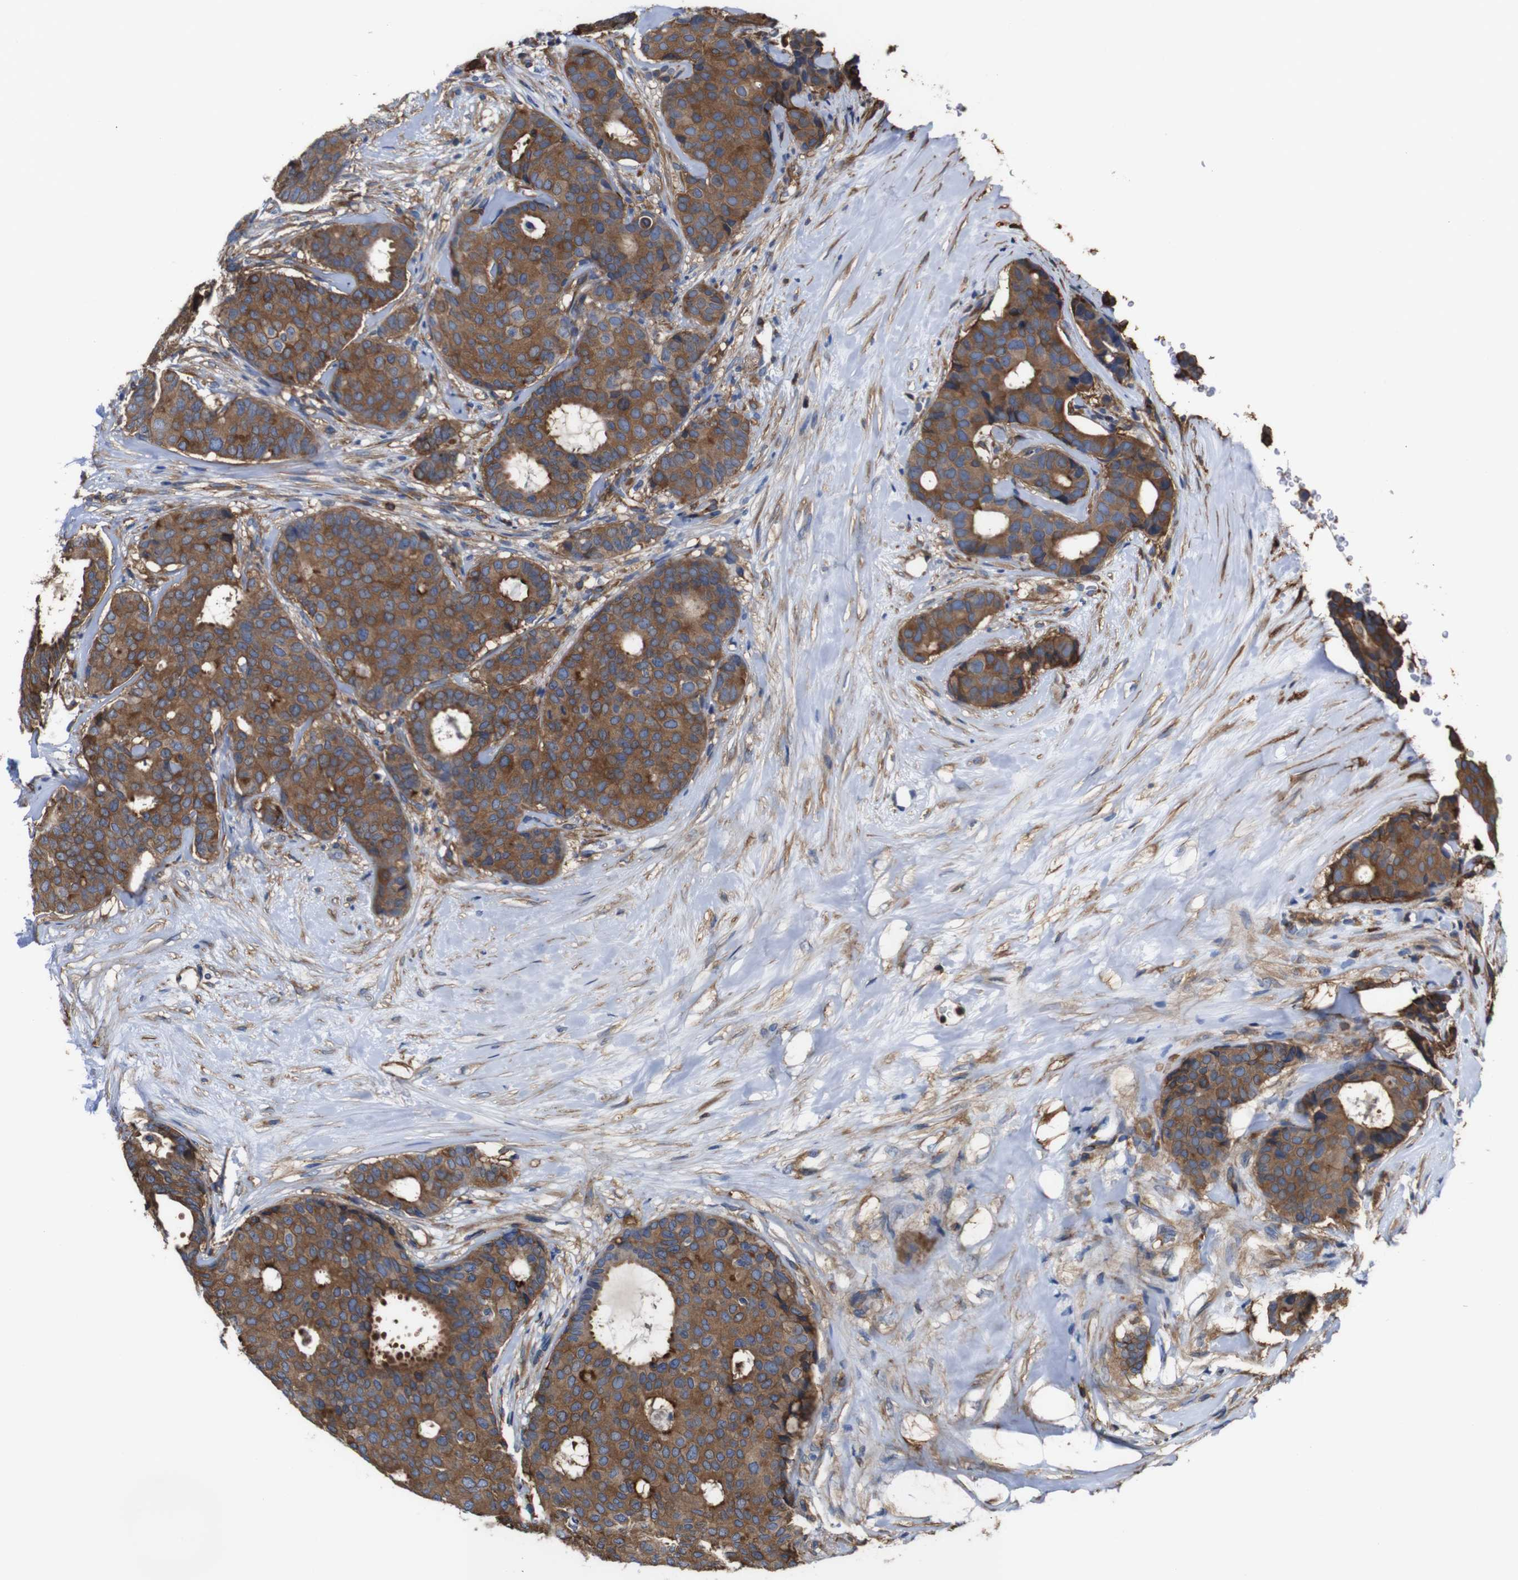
{"staining": {"intensity": "strong", "quantity": ">75%", "location": "cytoplasmic/membranous"}, "tissue": "breast cancer", "cell_type": "Tumor cells", "image_type": "cancer", "snomed": [{"axis": "morphology", "description": "Duct carcinoma"}, {"axis": "topography", "description": "Breast"}], "caption": "A high-resolution photomicrograph shows immunohistochemistry staining of breast cancer (invasive ductal carcinoma), which displays strong cytoplasmic/membranous staining in approximately >75% of tumor cells.", "gene": "PI4KA", "patient": {"sex": "female", "age": 75}}